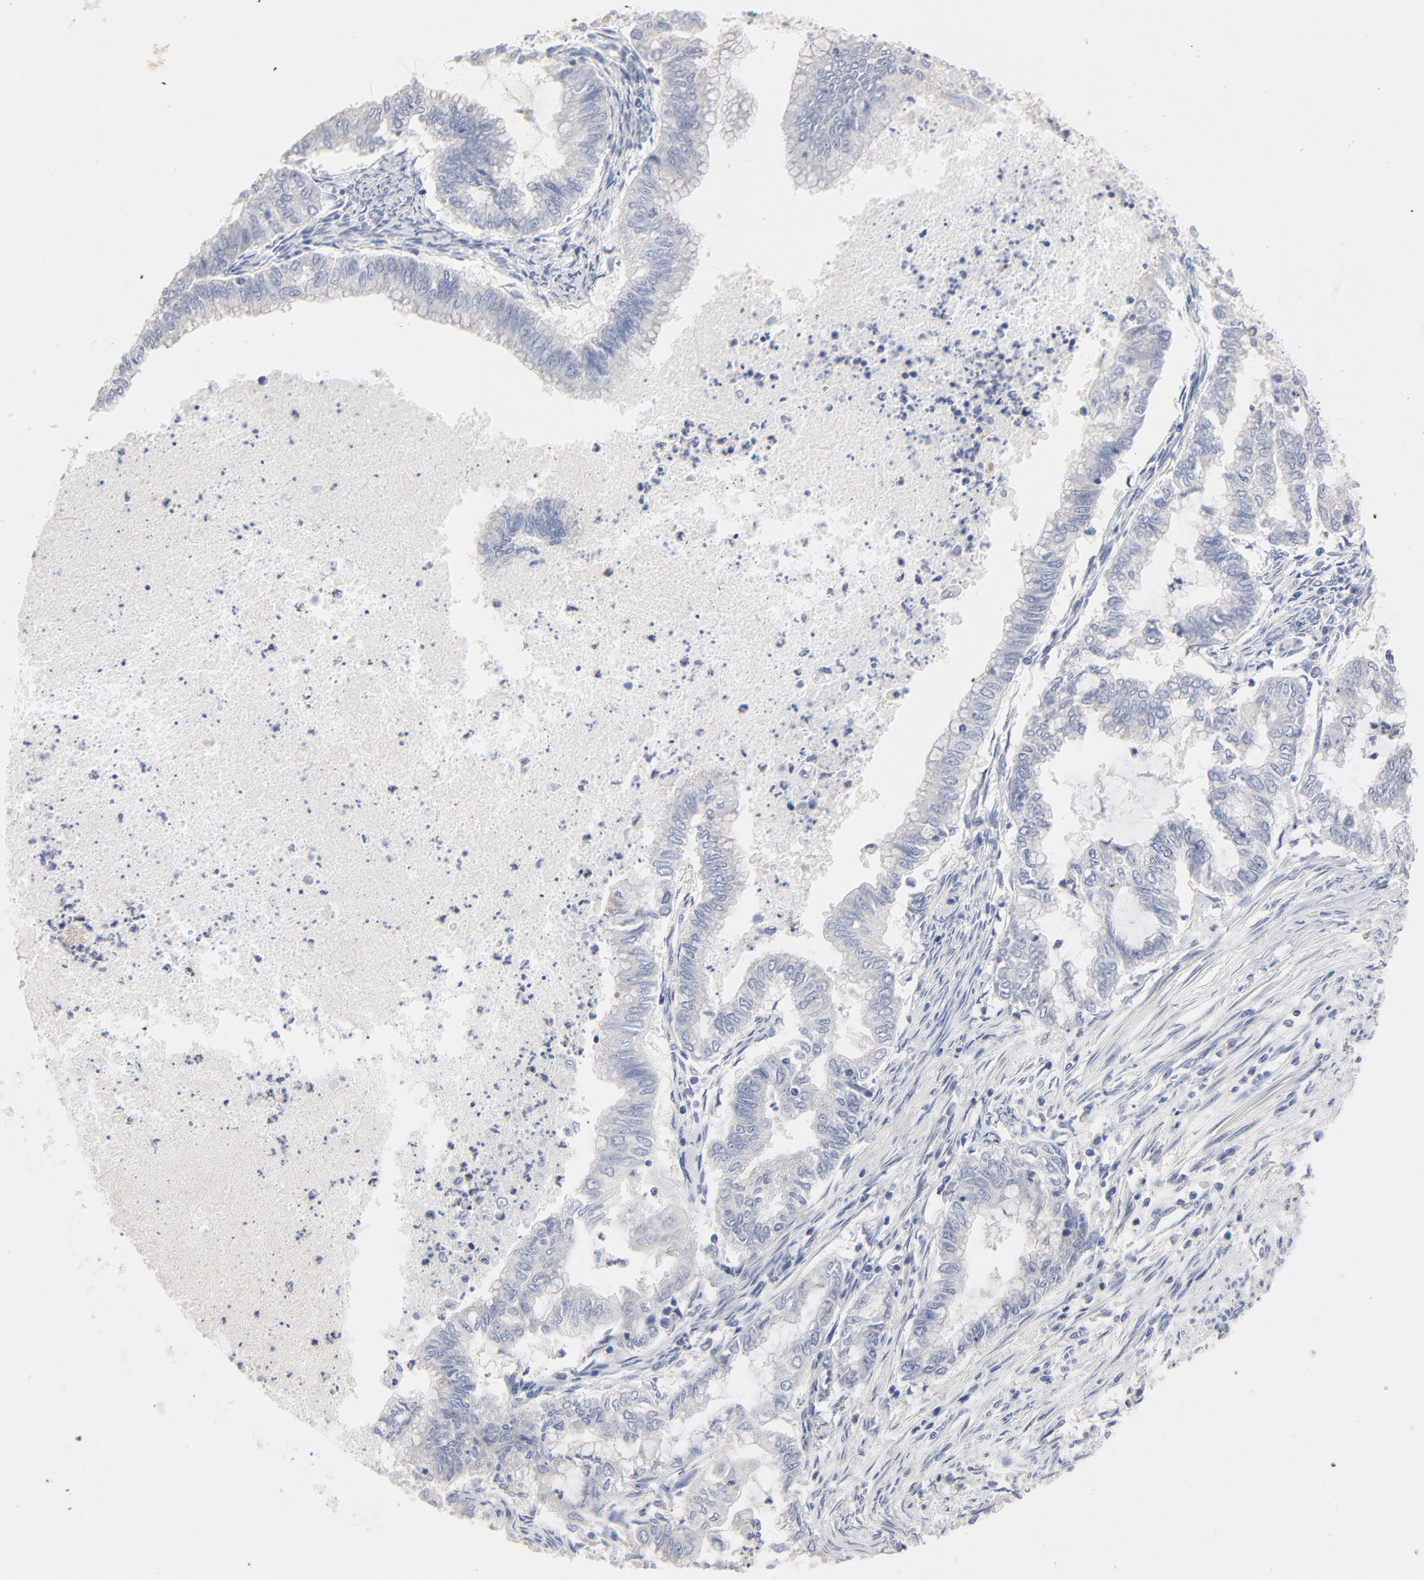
{"staining": {"intensity": "negative", "quantity": "none", "location": "none"}, "tissue": "endometrial cancer", "cell_type": "Tumor cells", "image_type": "cancer", "snomed": [{"axis": "morphology", "description": "Adenocarcinoma, NOS"}, {"axis": "topography", "description": "Endometrium"}], "caption": "Immunohistochemical staining of human endometrial cancer displays no significant expression in tumor cells.", "gene": "AADAC", "patient": {"sex": "female", "age": 79}}